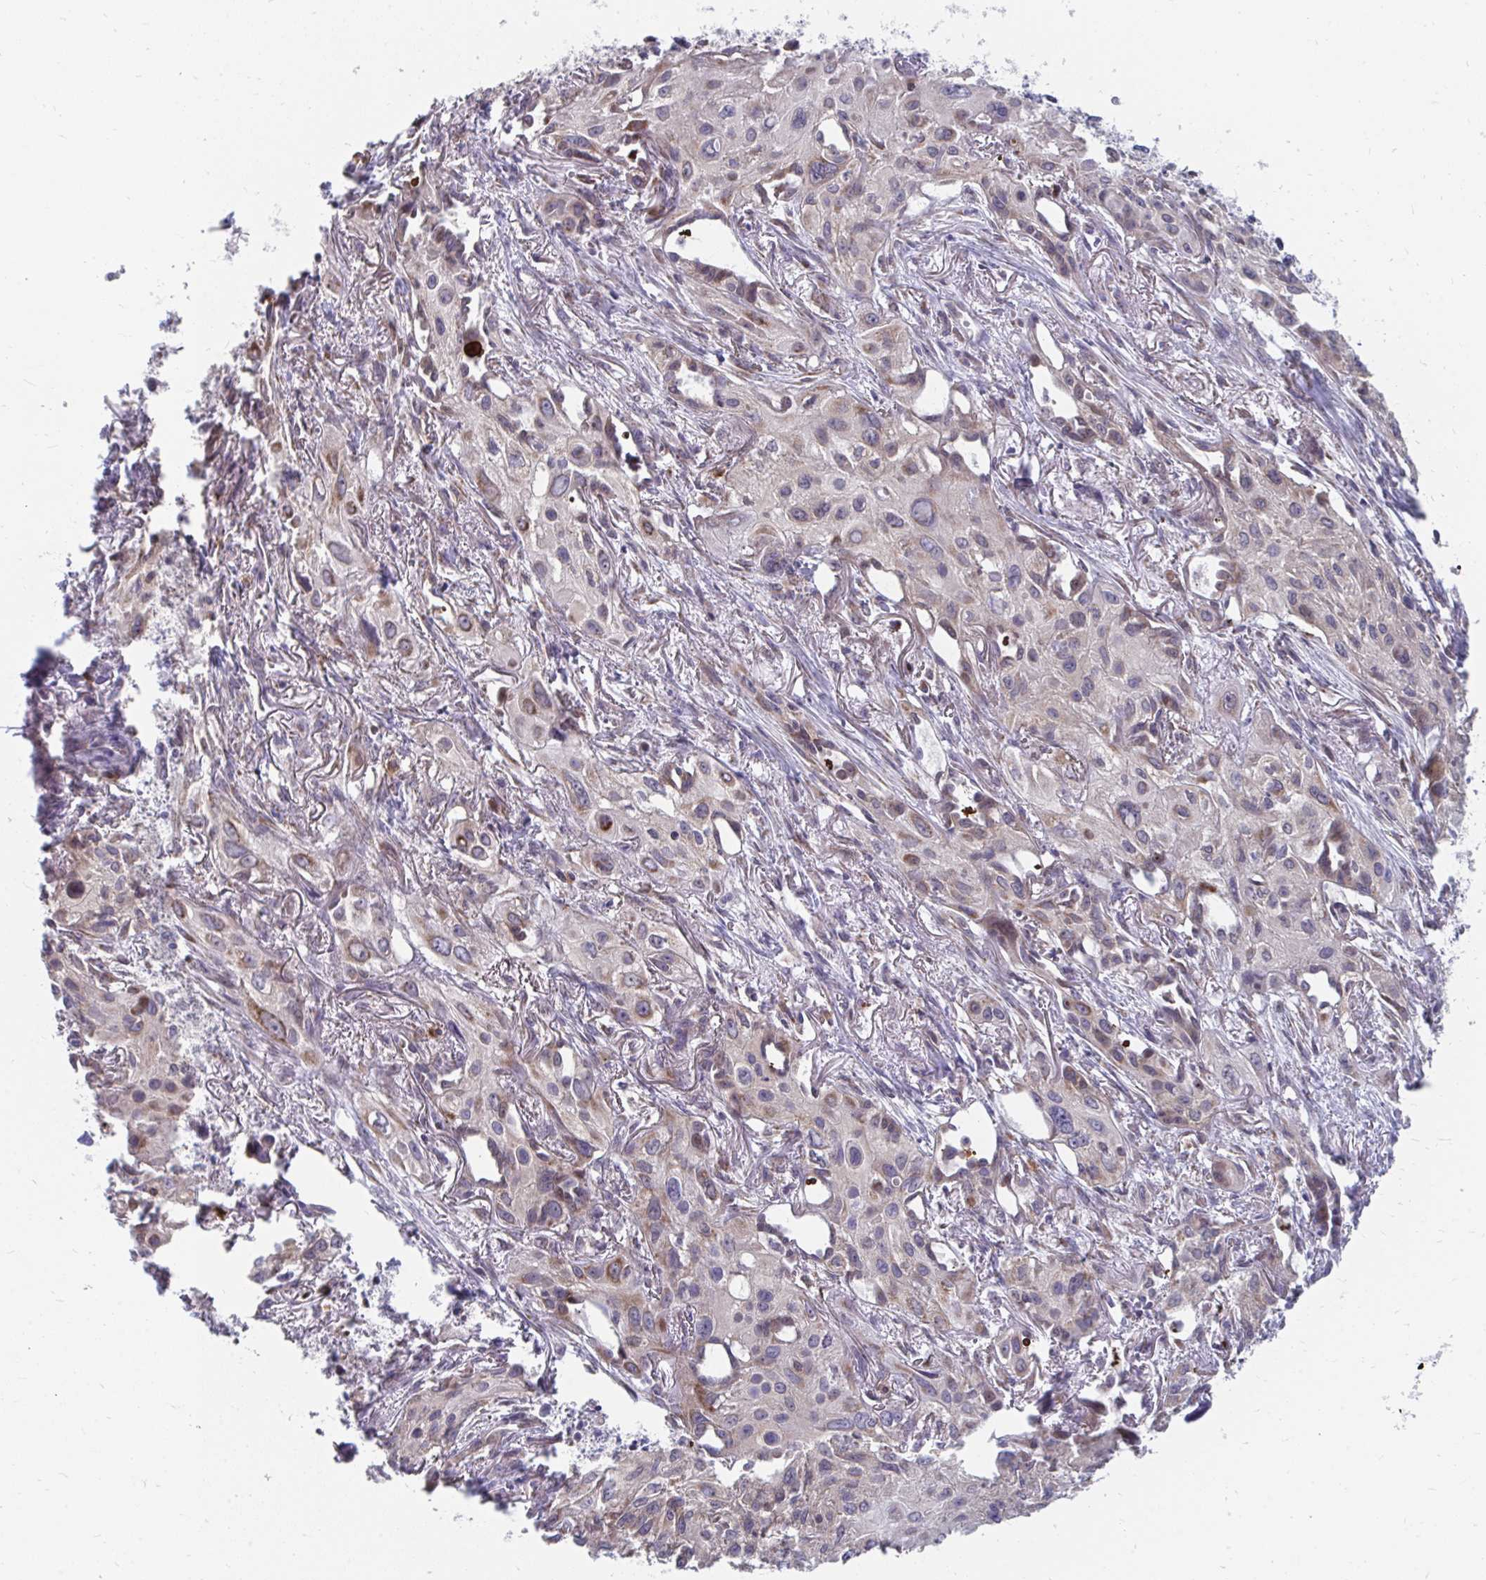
{"staining": {"intensity": "weak", "quantity": "<25%", "location": "cytoplasmic/membranous"}, "tissue": "lung cancer", "cell_type": "Tumor cells", "image_type": "cancer", "snomed": [{"axis": "morphology", "description": "Squamous cell carcinoma, NOS"}, {"axis": "topography", "description": "Lung"}], "caption": "This is an immunohistochemistry micrograph of human lung cancer (squamous cell carcinoma). There is no staining in tumor cells.", "gene": "PABIR3", "patient": {"sex": "male", "age": 71}}